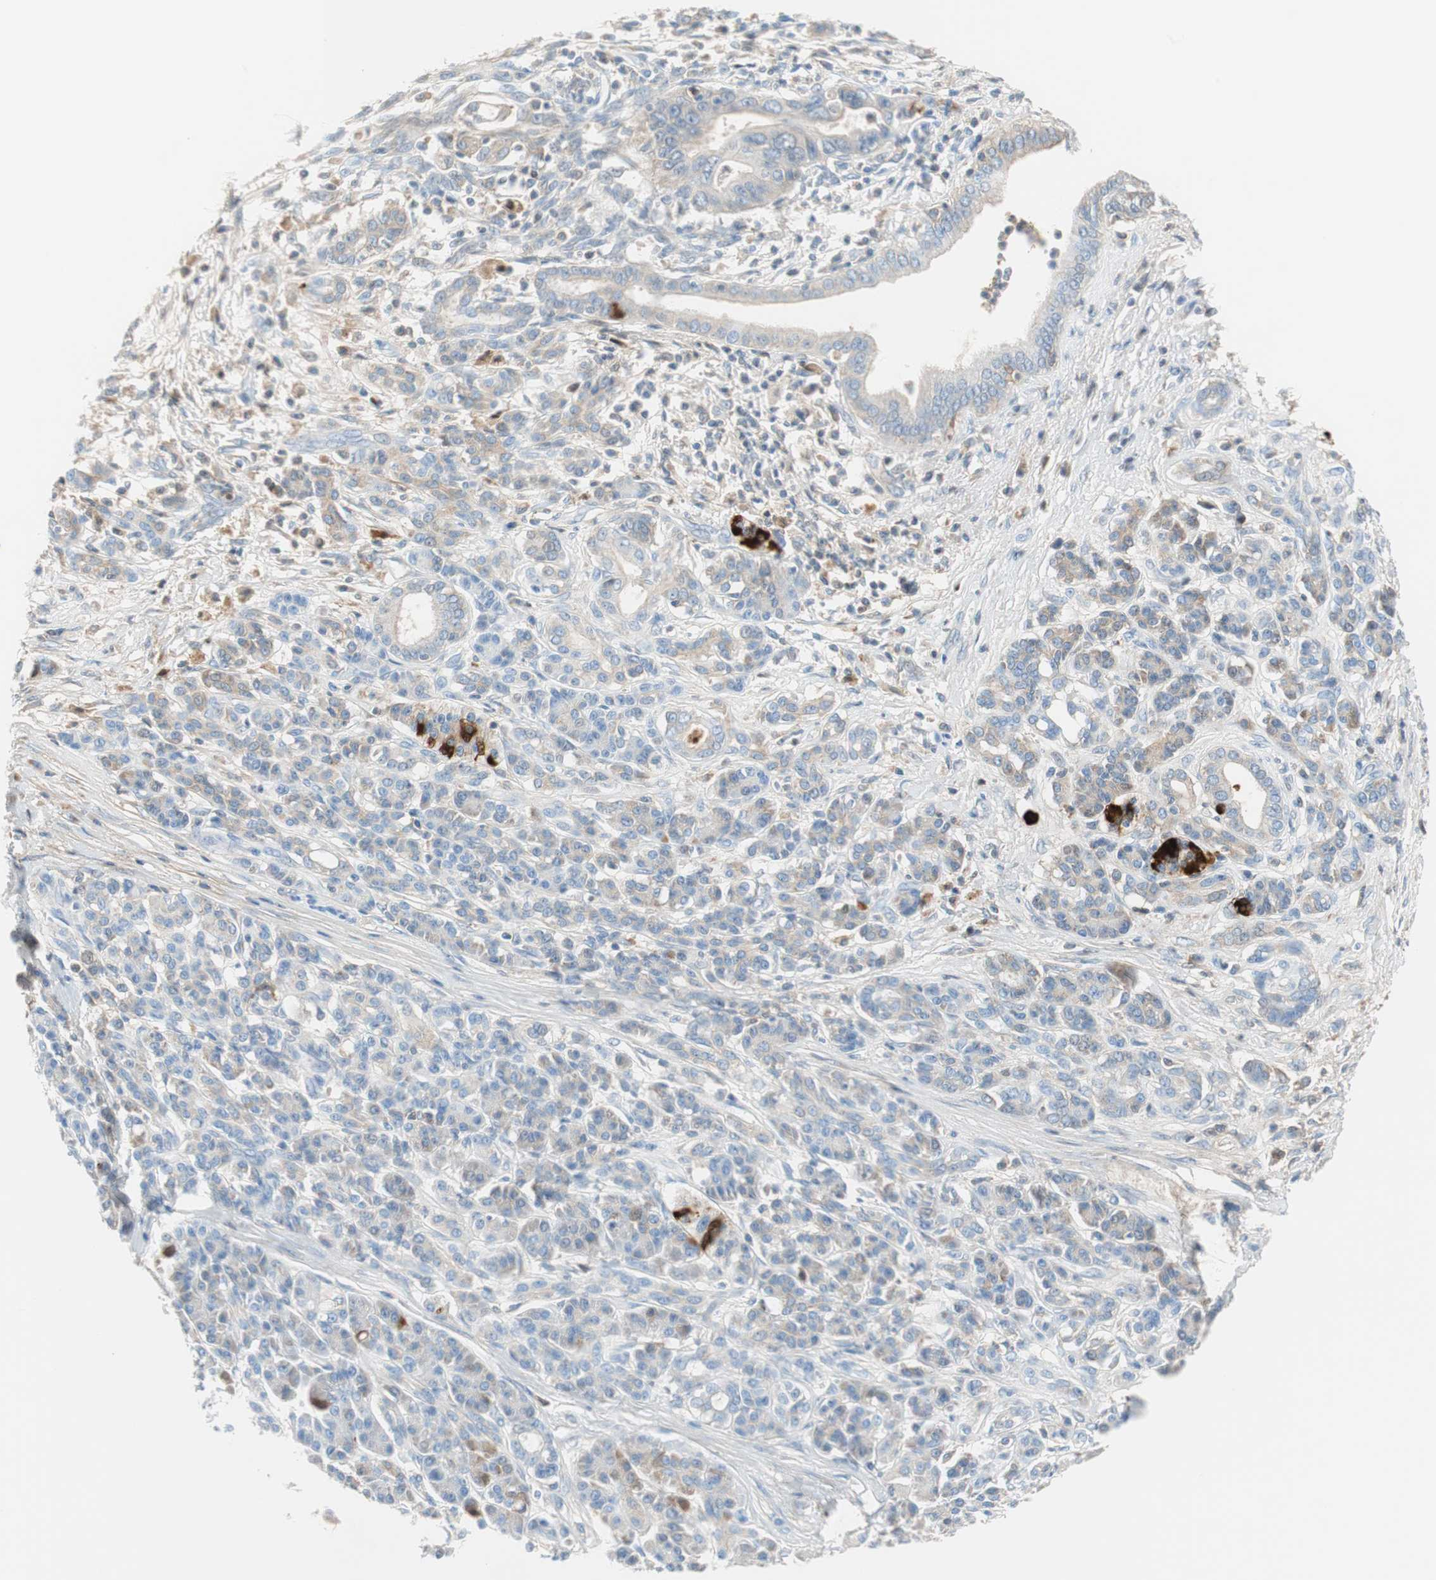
{"staining": {"intensity": "weak", "quantity": "25%-75%", "location": "cytoplasmic/membranous"}, "tissue": "pancreatic cancer", "cell_type": "Tumor cells", "image_type": "cancer", "snomed": [{"axis": "morphology", "description": "Adenocarcinoma, NOS"}, {"axis": "topography", "description": "Pancreas"}], "caption": "DAB (3,3'-diaminobenzidine) immunohistochemical staining of human adenocarcinoma (pancreatic) shows weak cytoplasmic/membranous protein positivity in about 25%-75% of tumor cells.", "gene": "RBP4", "patient": {"sex": "male", "age": 59}}